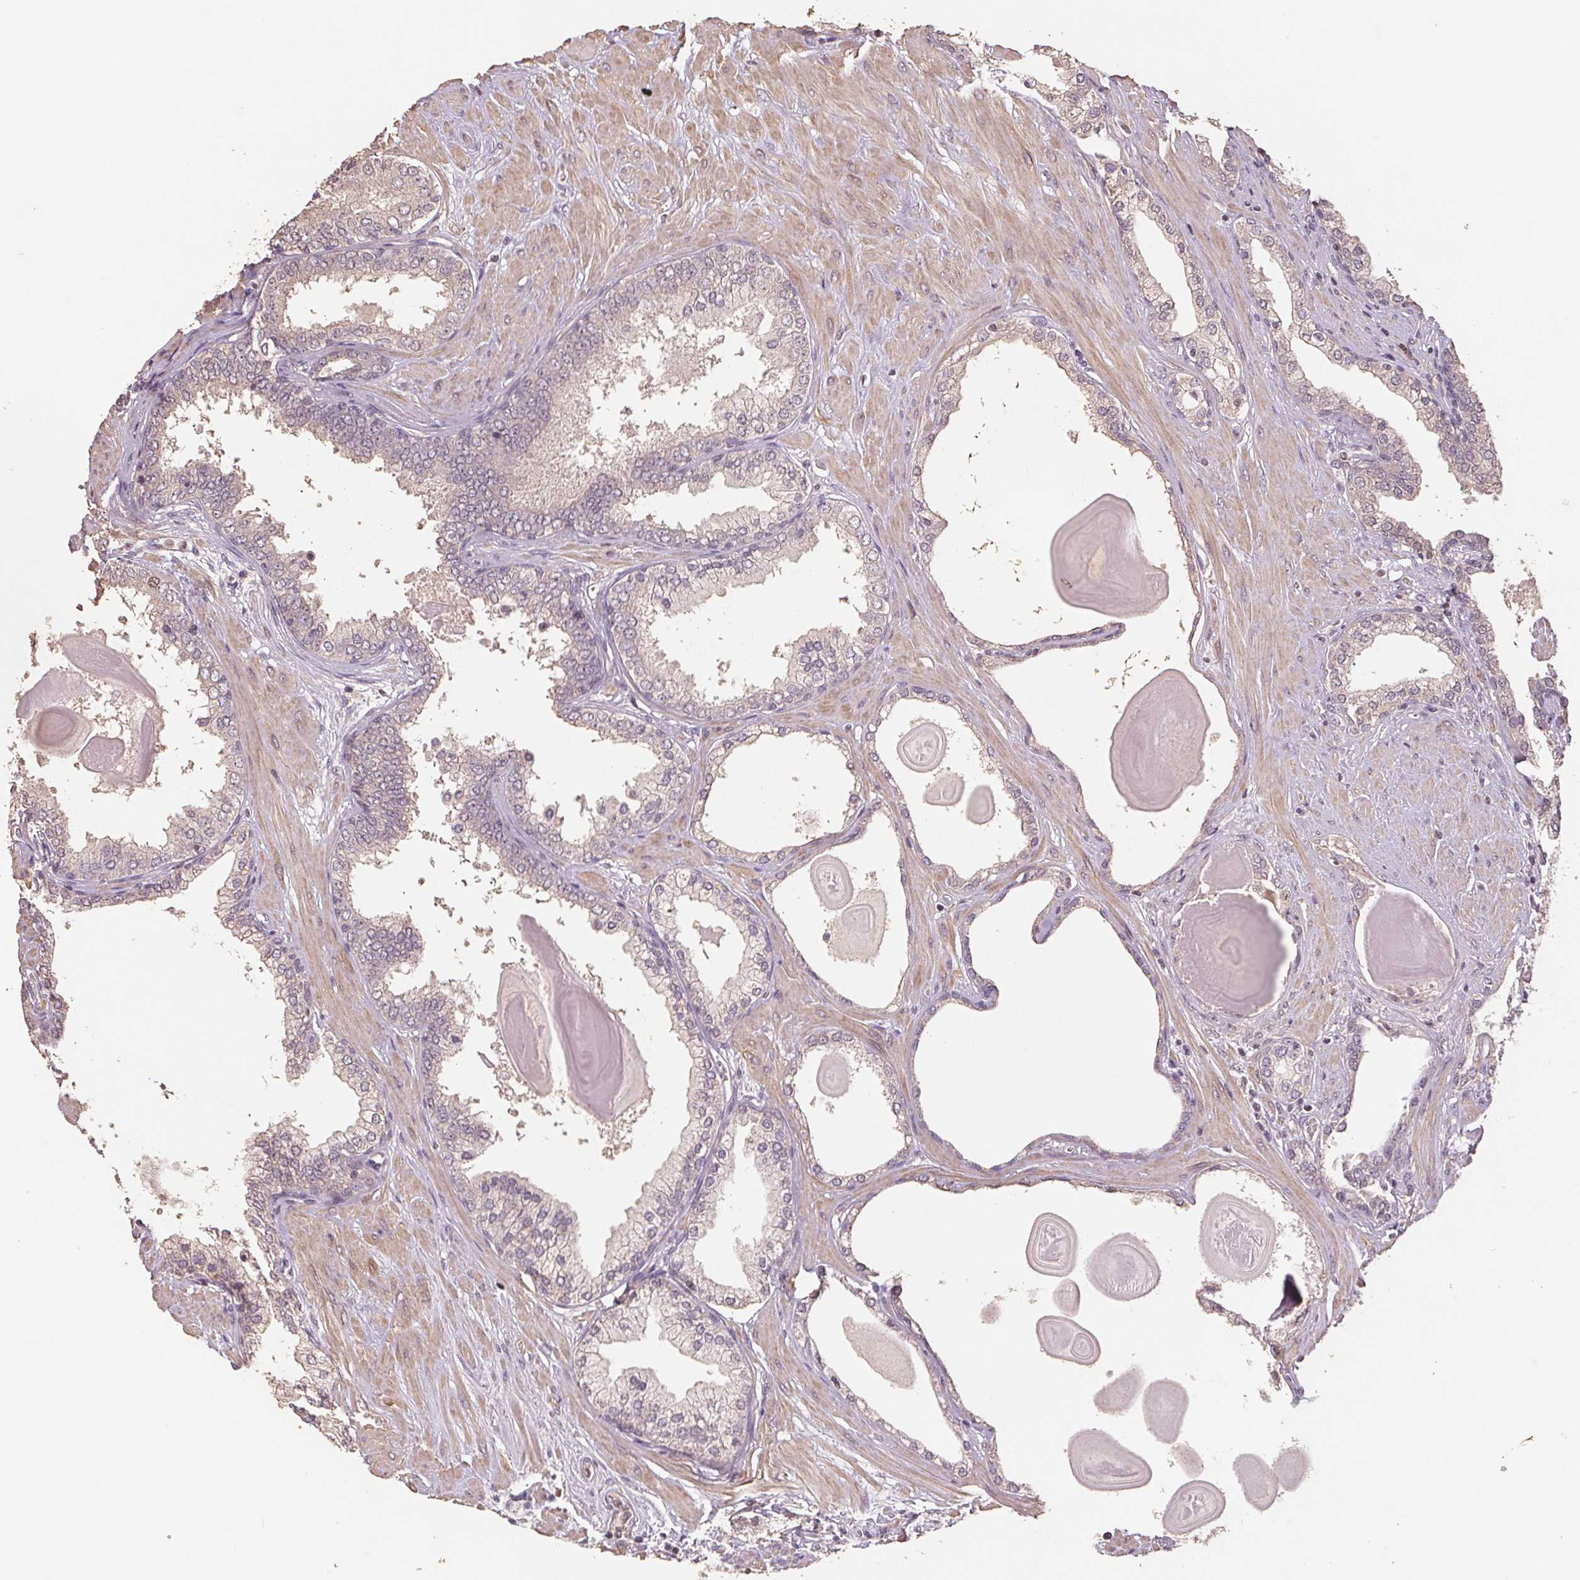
{"staining": {"intensity": "negative", "quantity": "none", "location": "none"}, "tissue": "prostate cancer", "cell_type": "Tumor cells", "image_type": "cancer", "snomed": [{"axis": "morphology", "description": "Adenocarcinoma, Low grade"}, {"axis": "topography", "description": "Prostate"}], "caption": "DAB immunohistochemical staining of human prostate low-grade adenocarcinoma demonstrates no significant expression in tumor cells. Brightfield microscopy of IHC stained with DAB (3,3'-diaminobenzidine) (brown) and hematoxylin (blue), captured at high magnification.", "gene": "CENPF", "patient": {"sex": "male", "age": 64}}